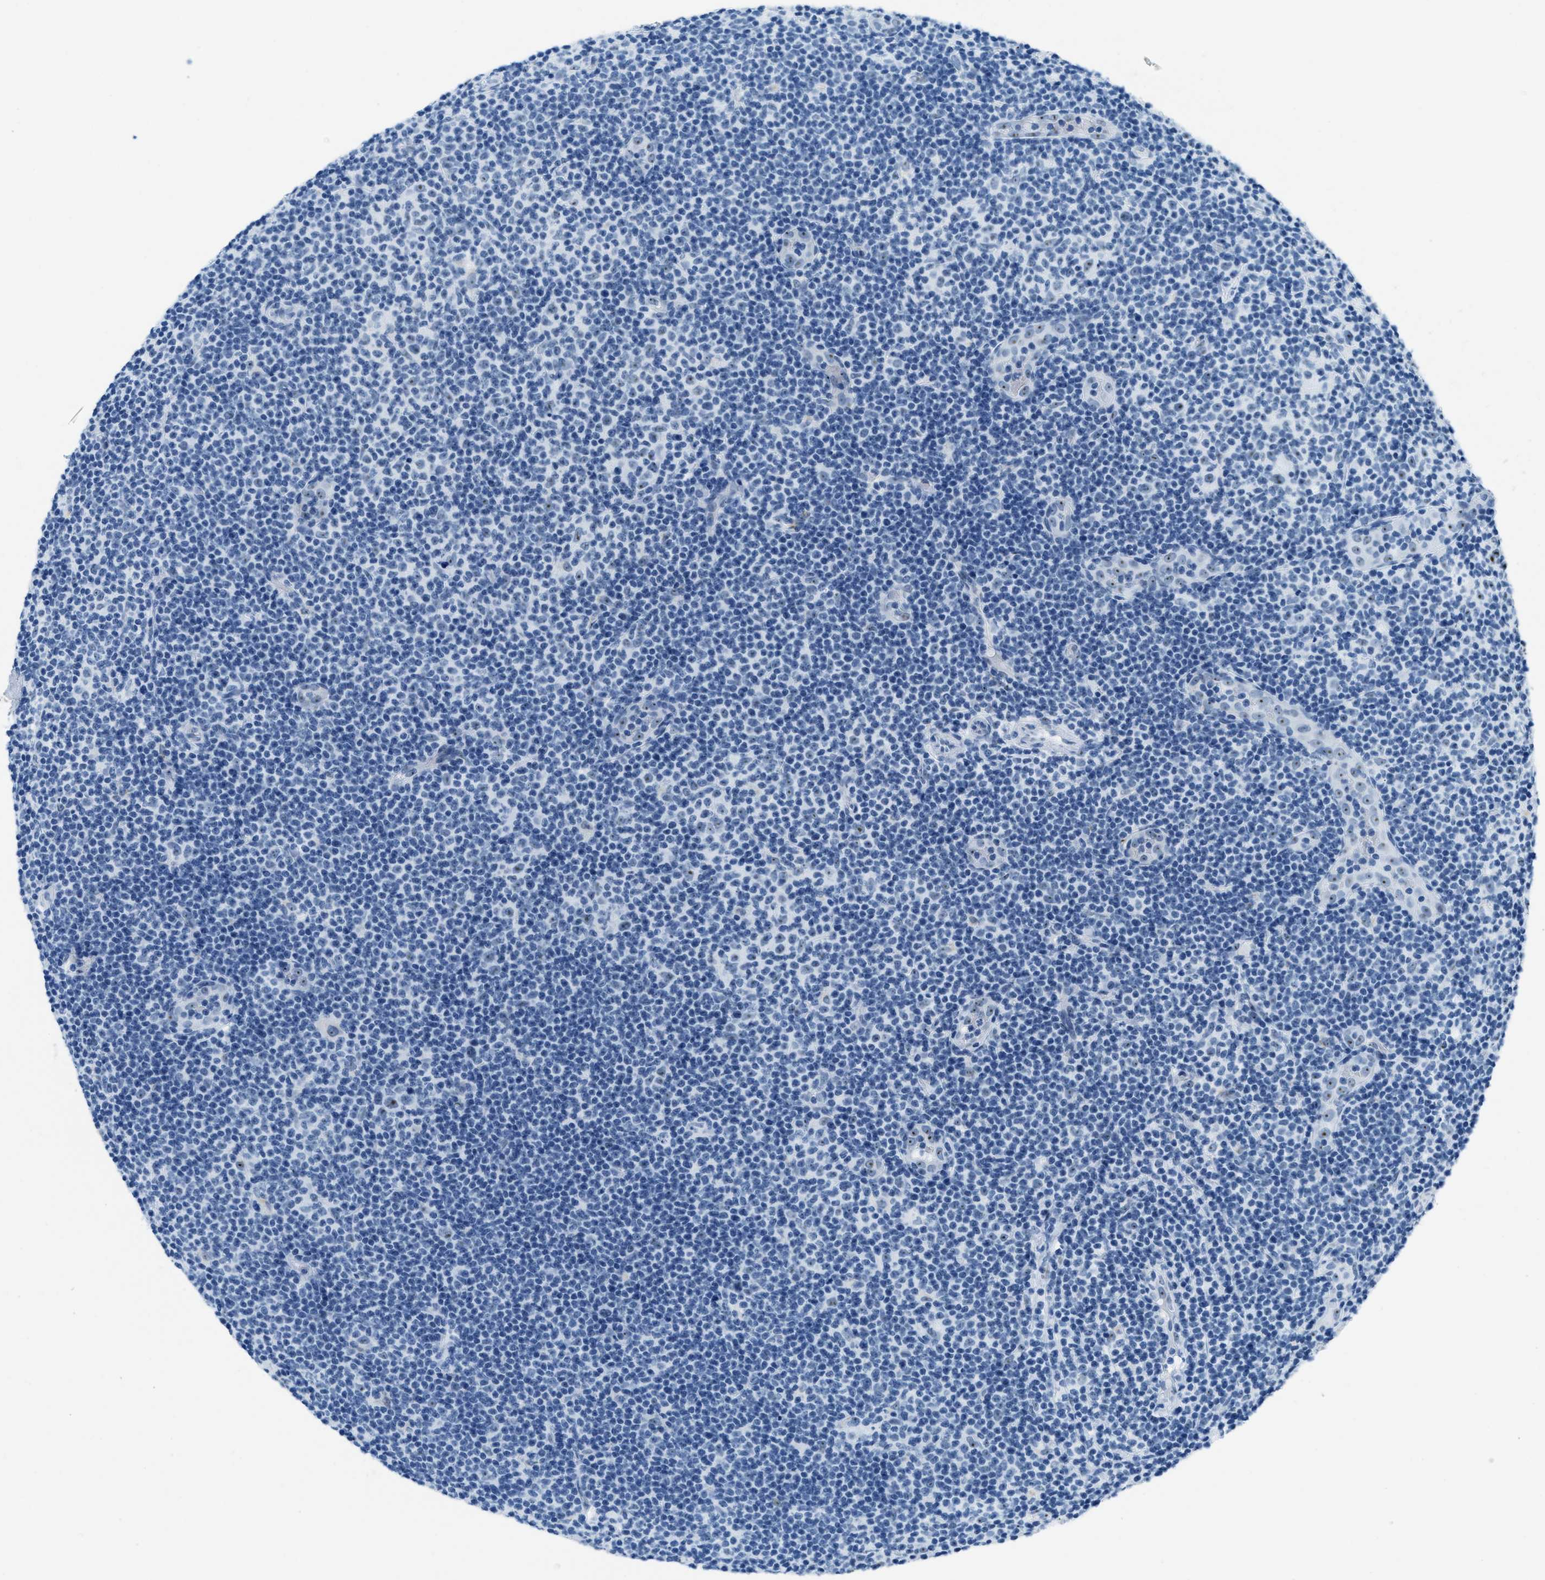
{"staining": {"intensity": "negative", "quantity": "none", "location": "none"}, "tissue": "lymphoma", "cell_type": "Tumor cells", "image_type": "cancer", "snomed": [{"axis": "morphology", "description": "Malignant lymphoma, non-Hodgkin's type, Low grade"}, {"axis": "topography", "description": "Lymph node"}], "caption": "High magnification brightfield microscopy of lymphoma stained with DAB (3,3'-diaminobenzidine) (brown) and counterstained with hematoxylin (blue): tumor cells show no significant positivity. Nuclei are stained in blue.", "gene": "PLA2G2A", "patient": {"sex": "male", "age": 83}}